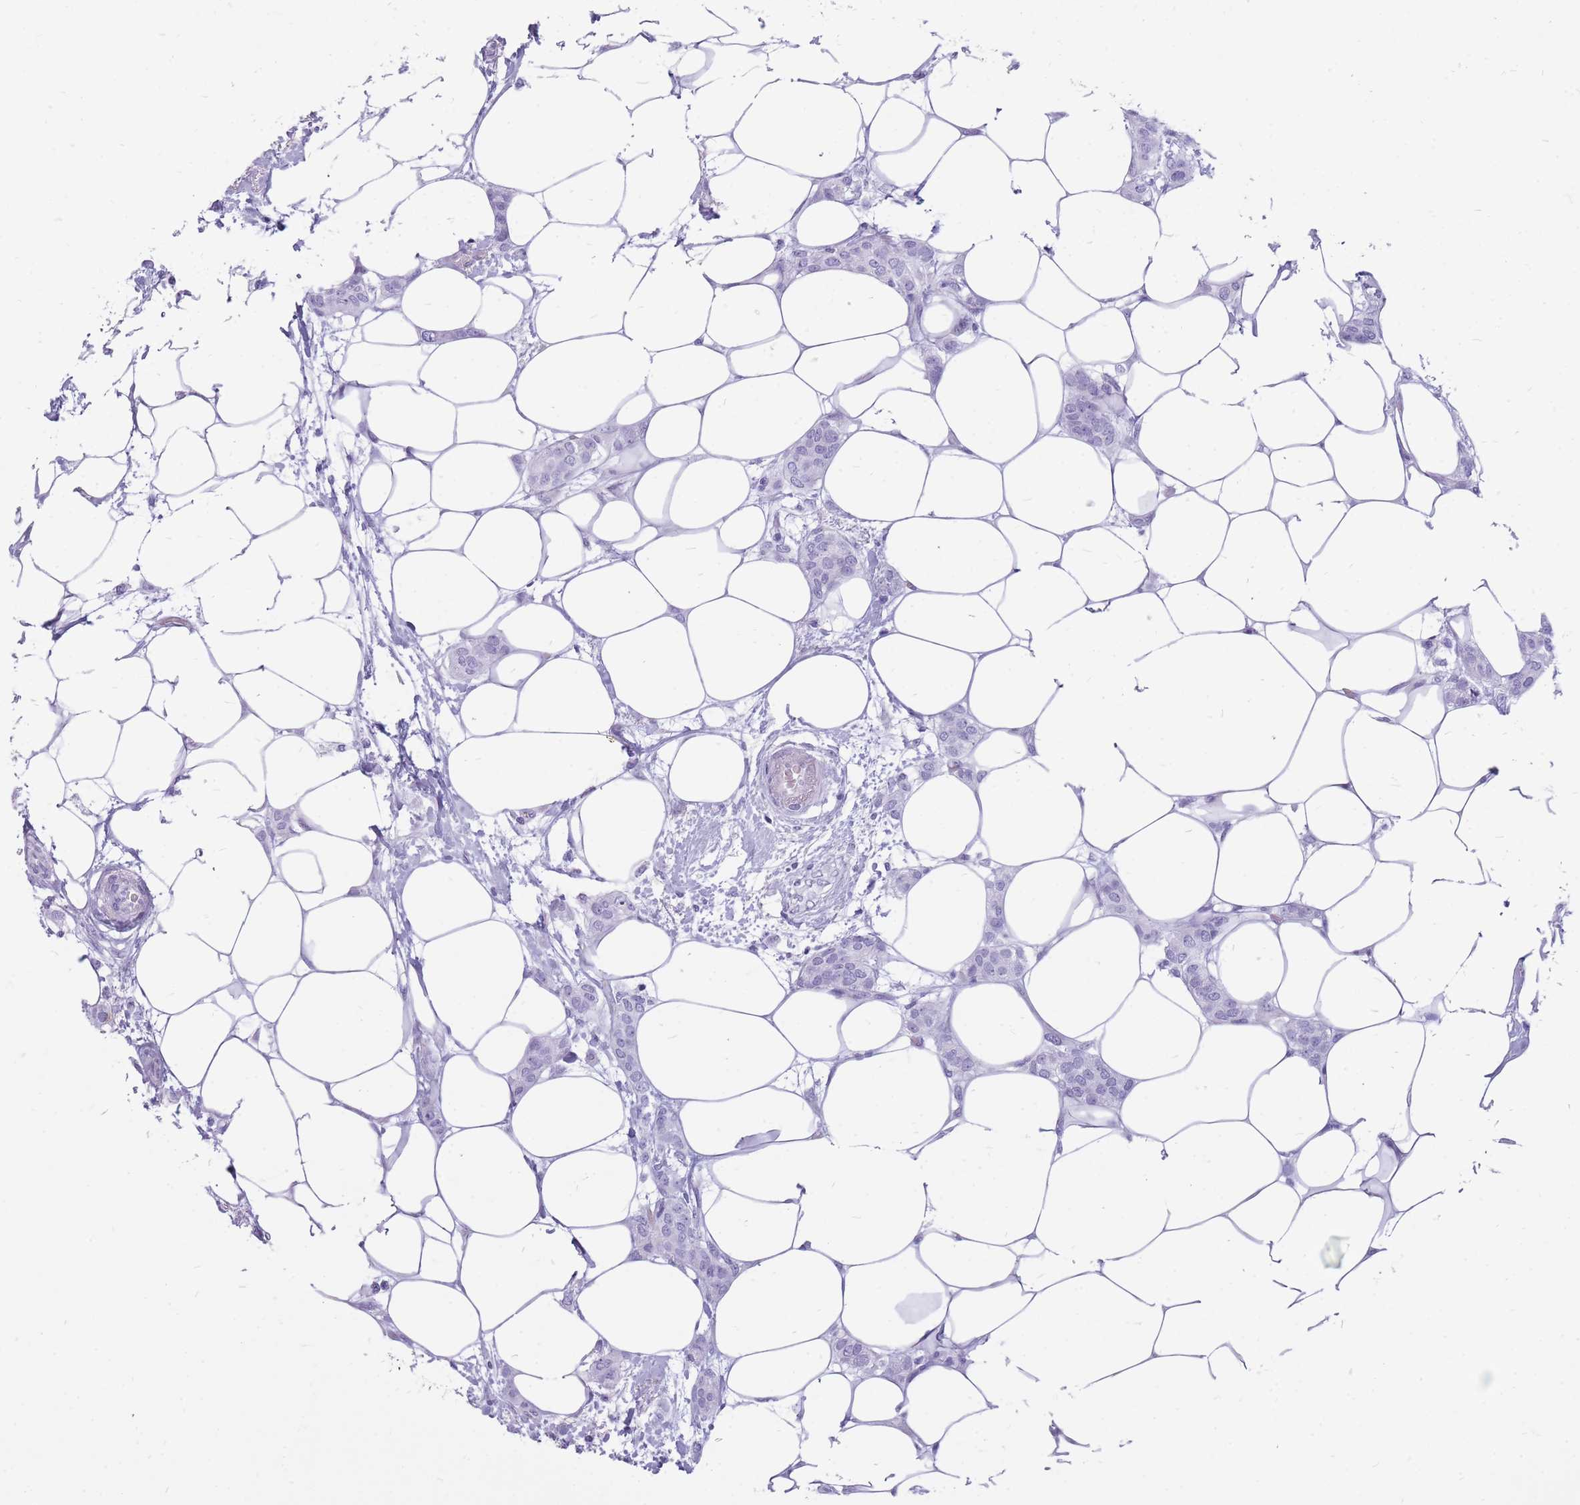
{"staining": {"intensity": "negative", "quantity": "none", "location": "none"}, "tissue": "breast cancer", "cell_type": "Tumor cells", "image_type": "cancer", "snomed": [{"axis": "morphology", "description": "Duct carcinoma"}, {"axis": "topography", "description": "Breast"}], "caption": "High power microscopy micrograph of an IHC histopathology image of invasive ductal carcinoma (breast), revealing no significant positivity in tumor cells.", "gene": "CYP21A2", "patient": {"sex": "female", "age": 72}}